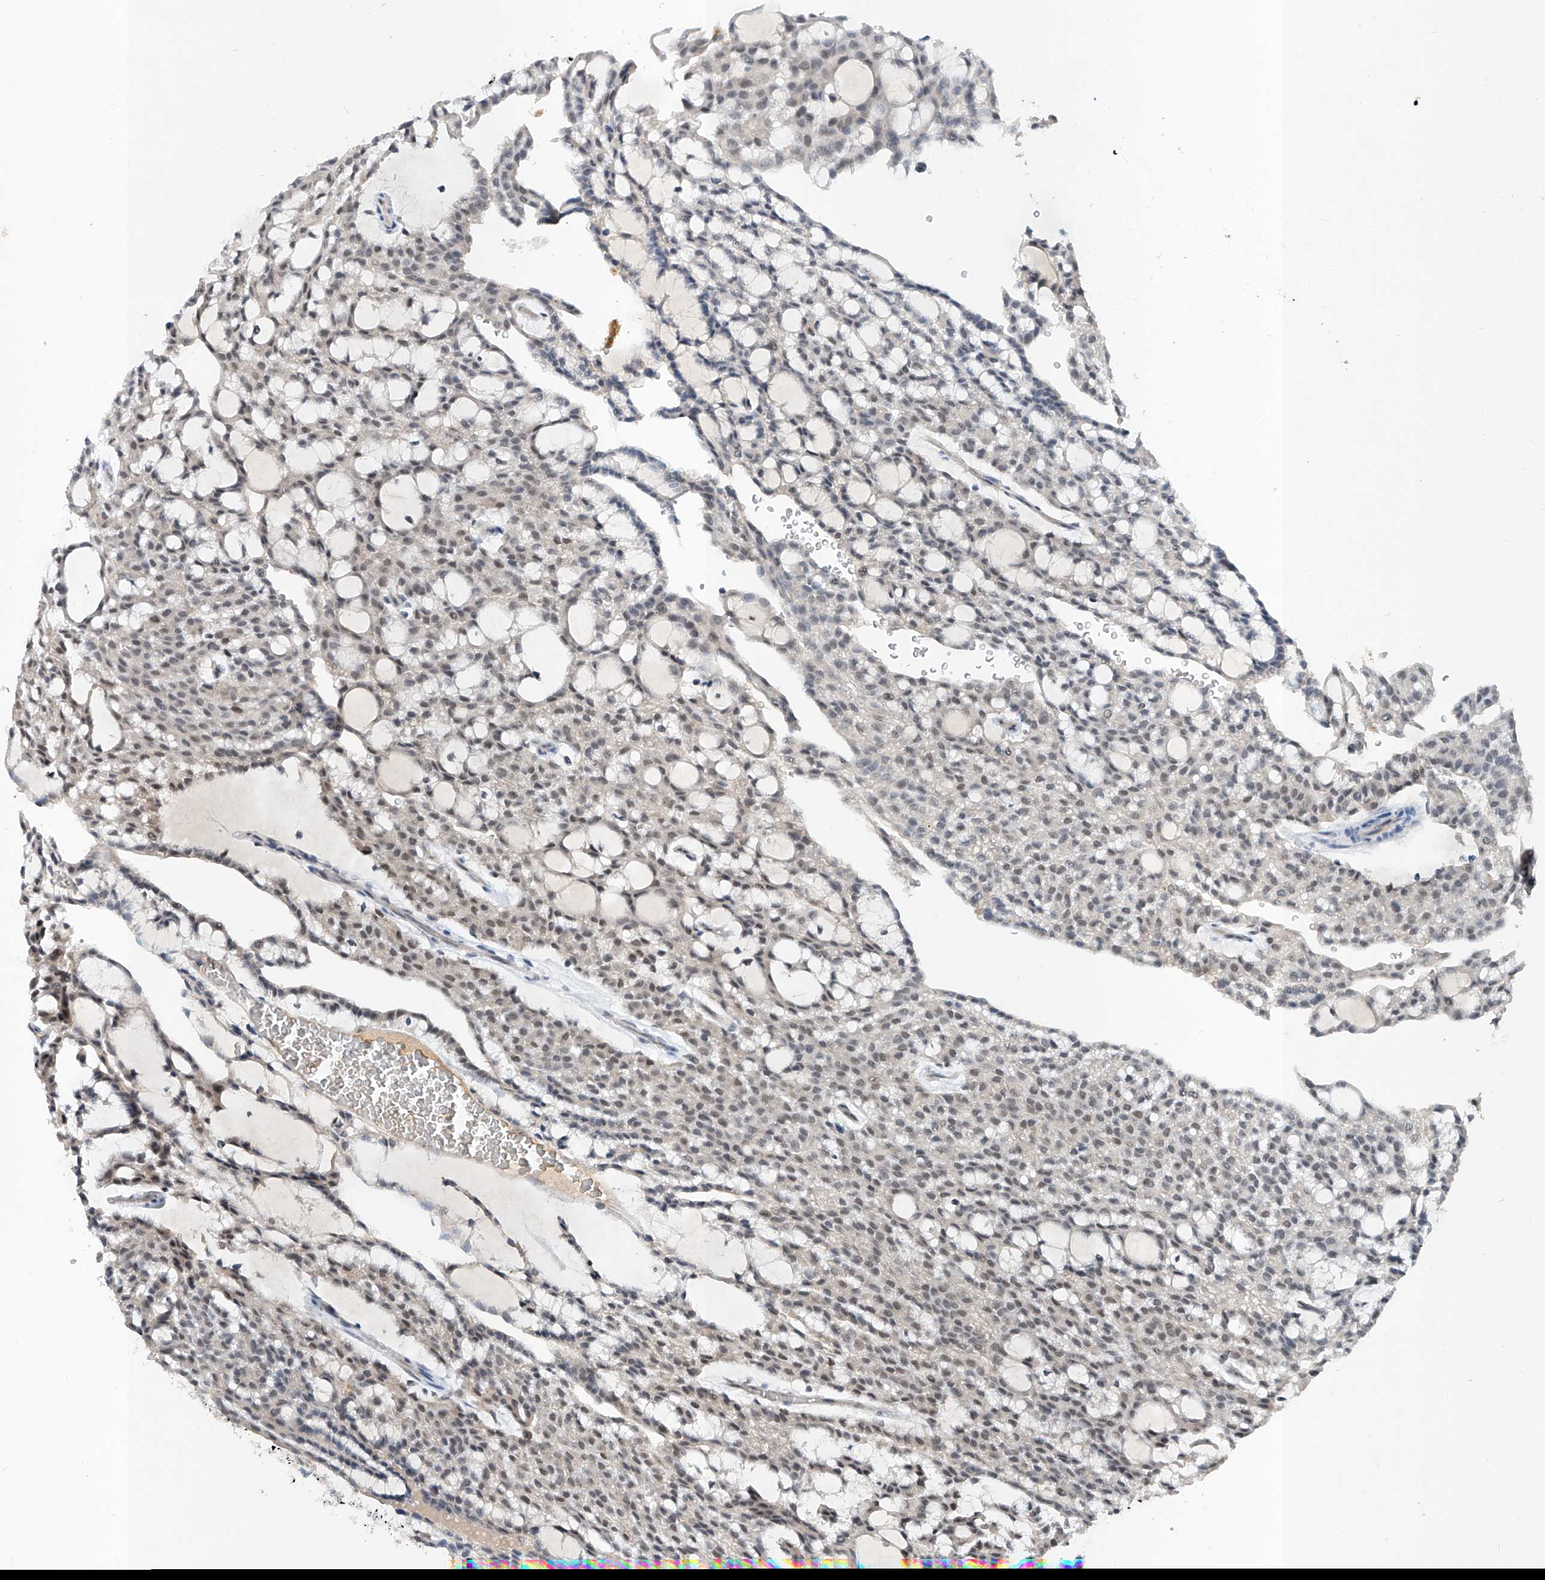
{"staining": {"intensity": "negative", "quantity": "none", "location": "none"}, "tissue": "renal cancer", "cell_type": "Tumor cells", "image_type": "cancer", "snomed": [{"axis": "morphology", "description": "Adenocarcinoma, NOS"}, {"axis": "topography", "description": "Kidney"}], "caption": "This is an IHC micrograph of human renal cancer (adenocarcinoma). There is no positivity in tumor cells.", "gene": "CARMIL3", "patient": {"sex": "male", "age": 63}}